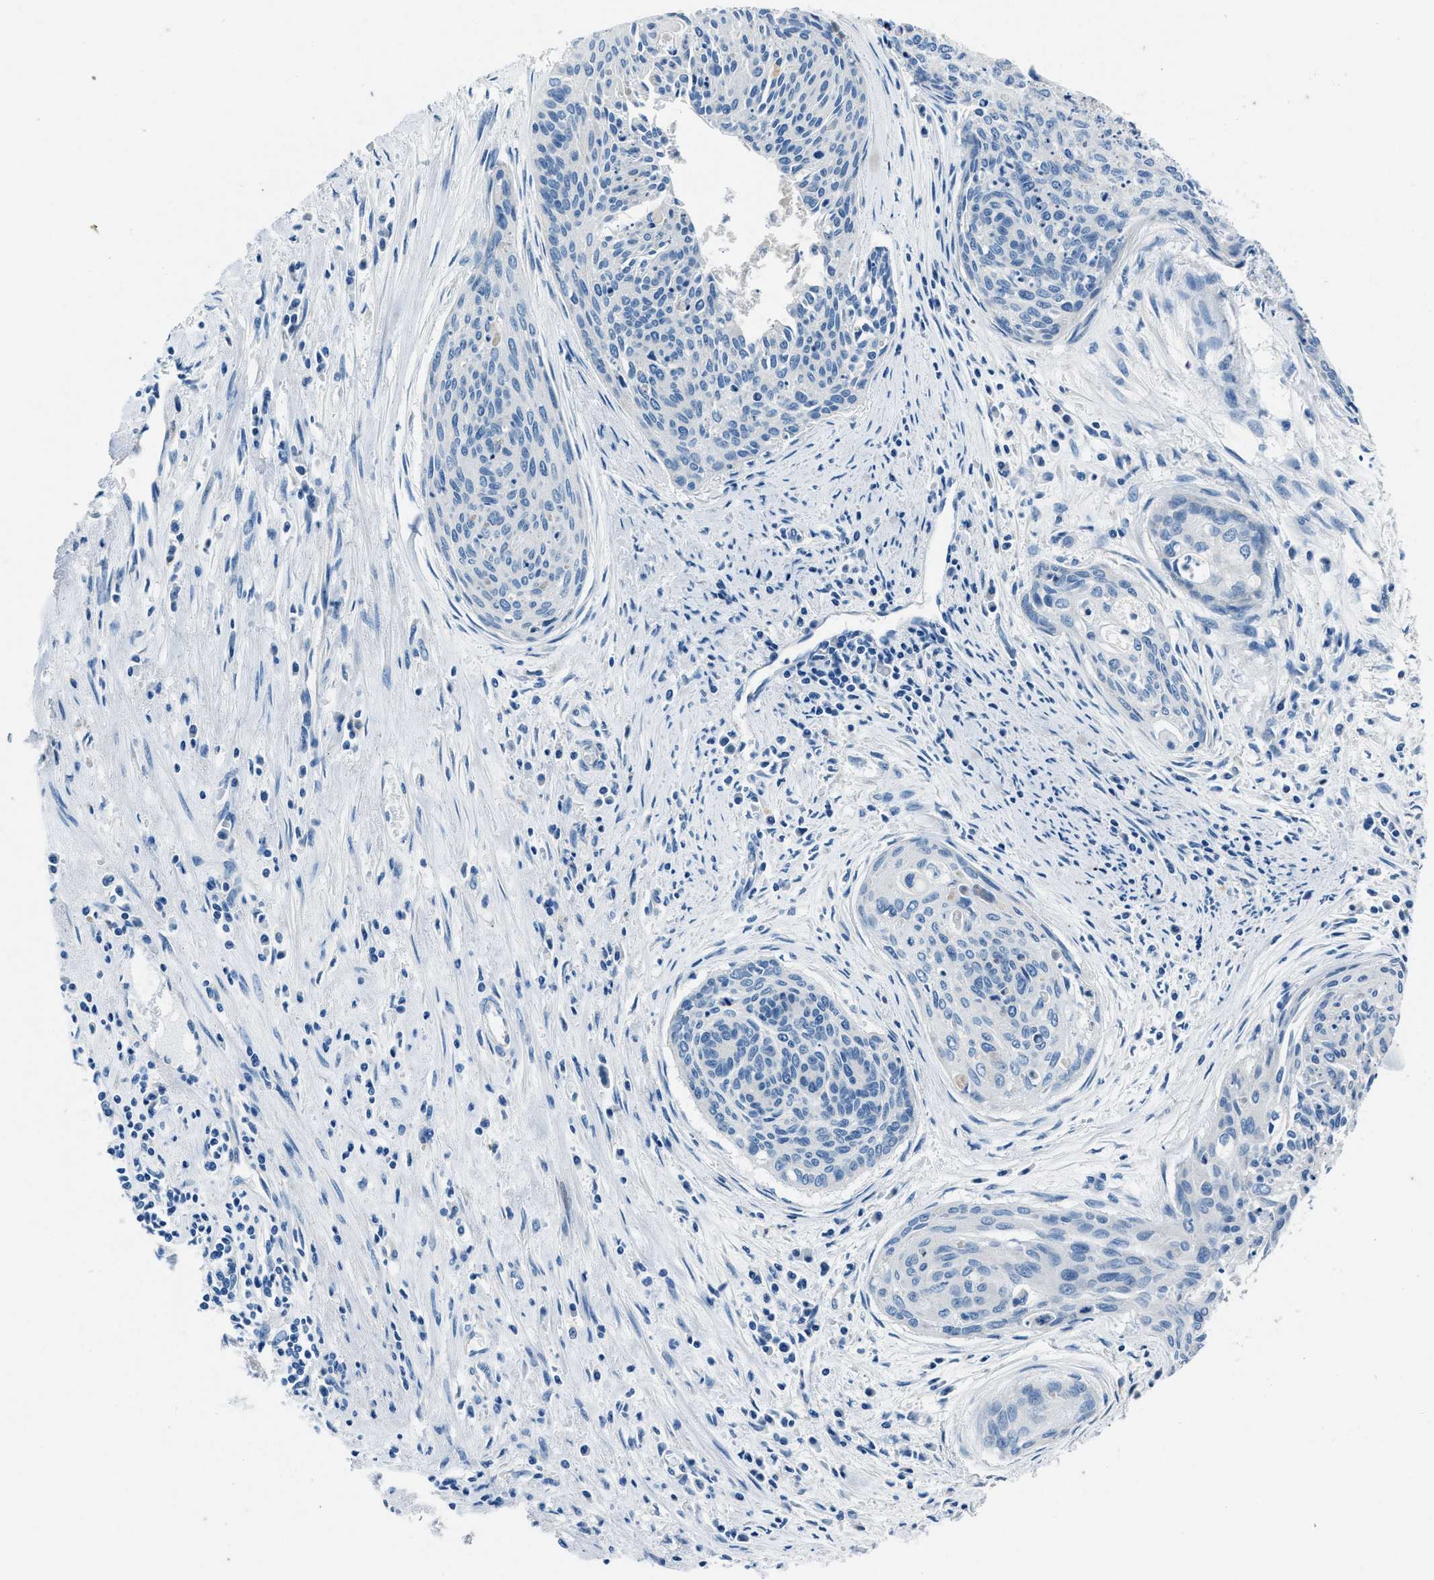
{"staining": {"intensity": "negative", "quantity": "none", "location": "none"}, "tissue": "cervical cancer", "cell_type": "Tumor cells", "image_type": "cancer", "snomed": [{"axis": "morphology", "description": "Squamous cell carcinoma, NOS"}, {"axis": "topography", "description": "Cervix"}], "caption": "Immunohistochemistry photomicrograph of neoplastic tissue: human cervical cancer stained with DAB shows no significant protein staining in tumor cells.", "gene": "AMACR", "patient": {"sex": "female", "age": 55}}